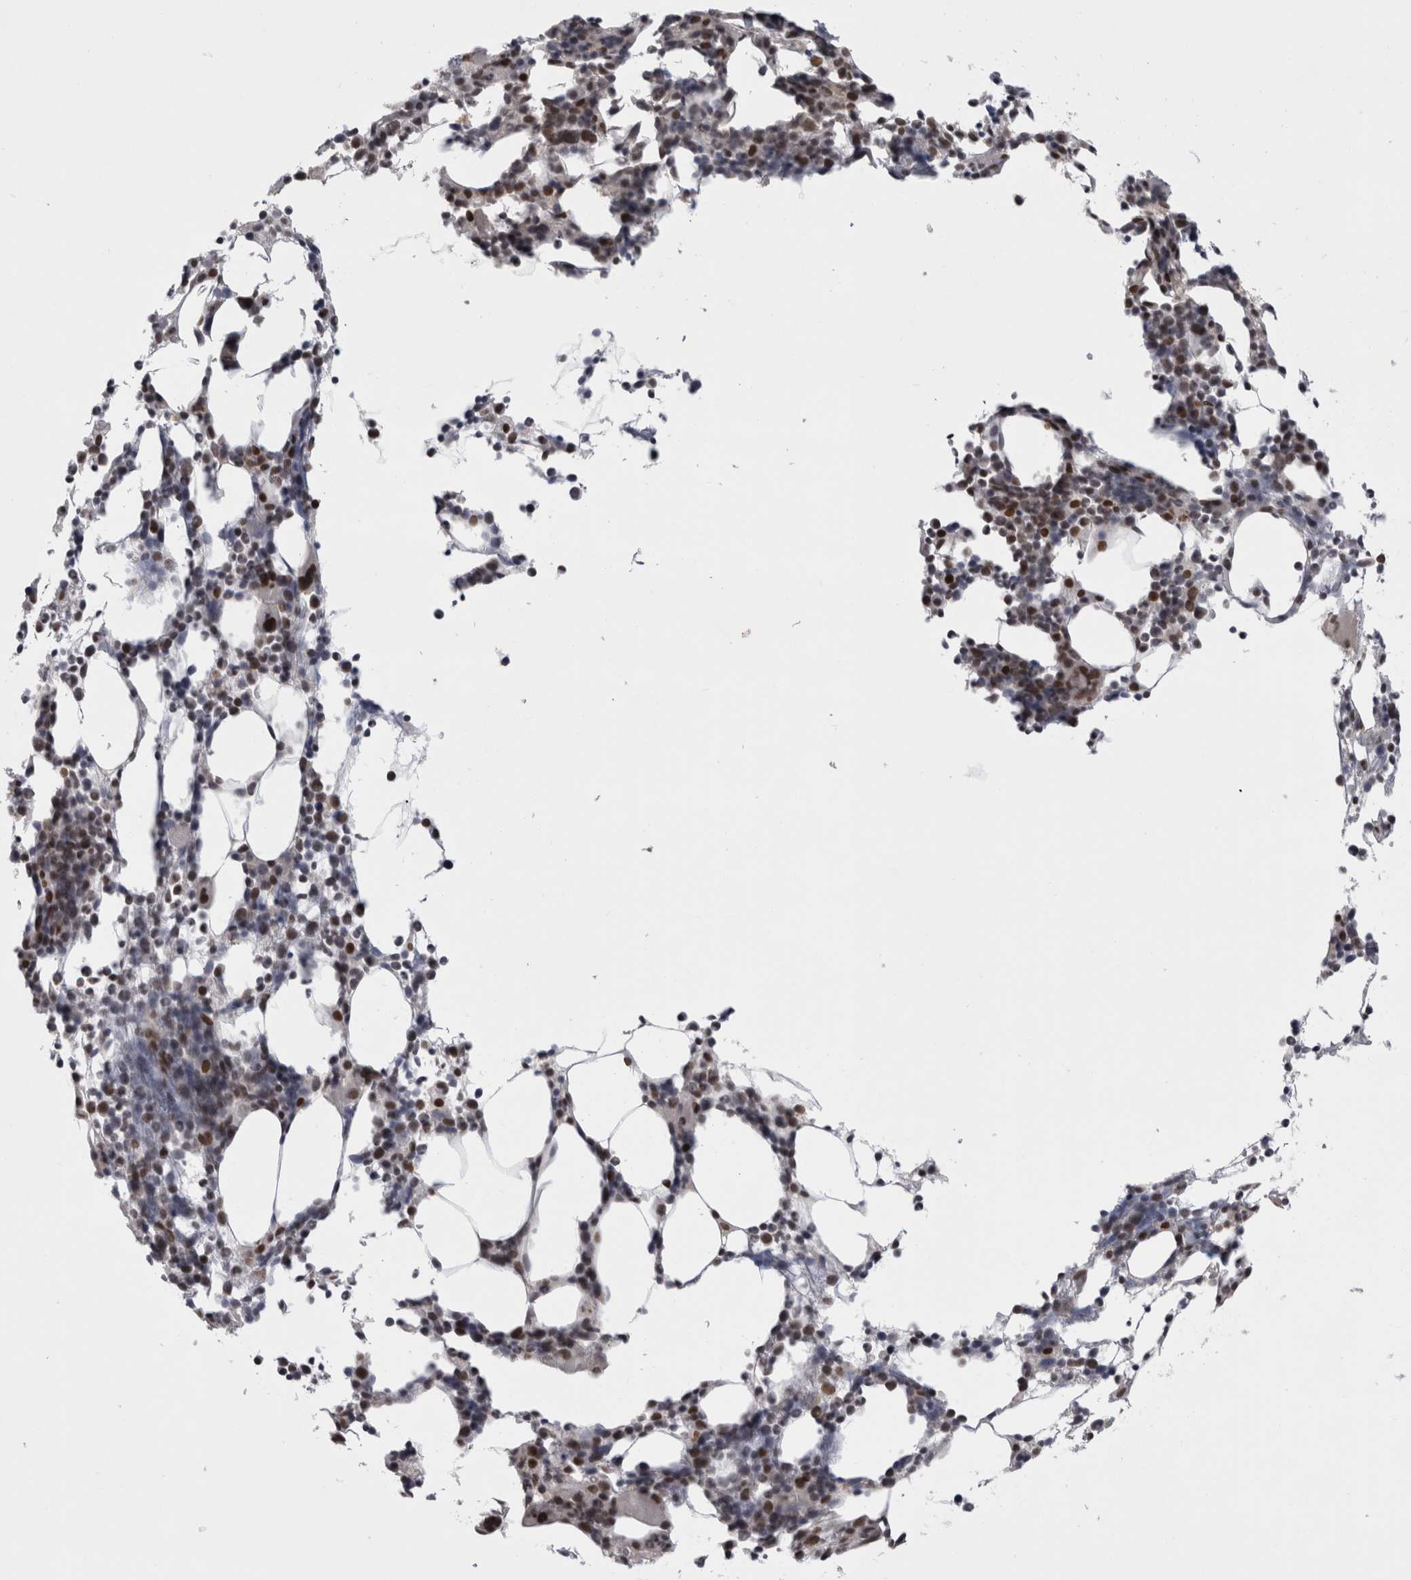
{"staining": {"intensity": "strong", "quantity": "25%-75%", "location": "nuclear"}, "tissue": "bone marrow", "cell_type": "Hematopoietic cells", "image_type": "normal", "snomed": [{"axis": "morphology", "description": "Normal tissue, NOS"}, {"axis": "morphology", "description": "Inflammation, NOS"}, {"axis": "topography", "description": "Bone marrow"}], "caption": "High-power microscopy captured an immunohistochemistry (IHC) photomicrograph of benign bone marrow, revealing strong nuclear positivity in approximately 25%-75% of hematopoietic cells.", "gene": "PSMB2", "patient": {"sex": "male", "age": 55}}